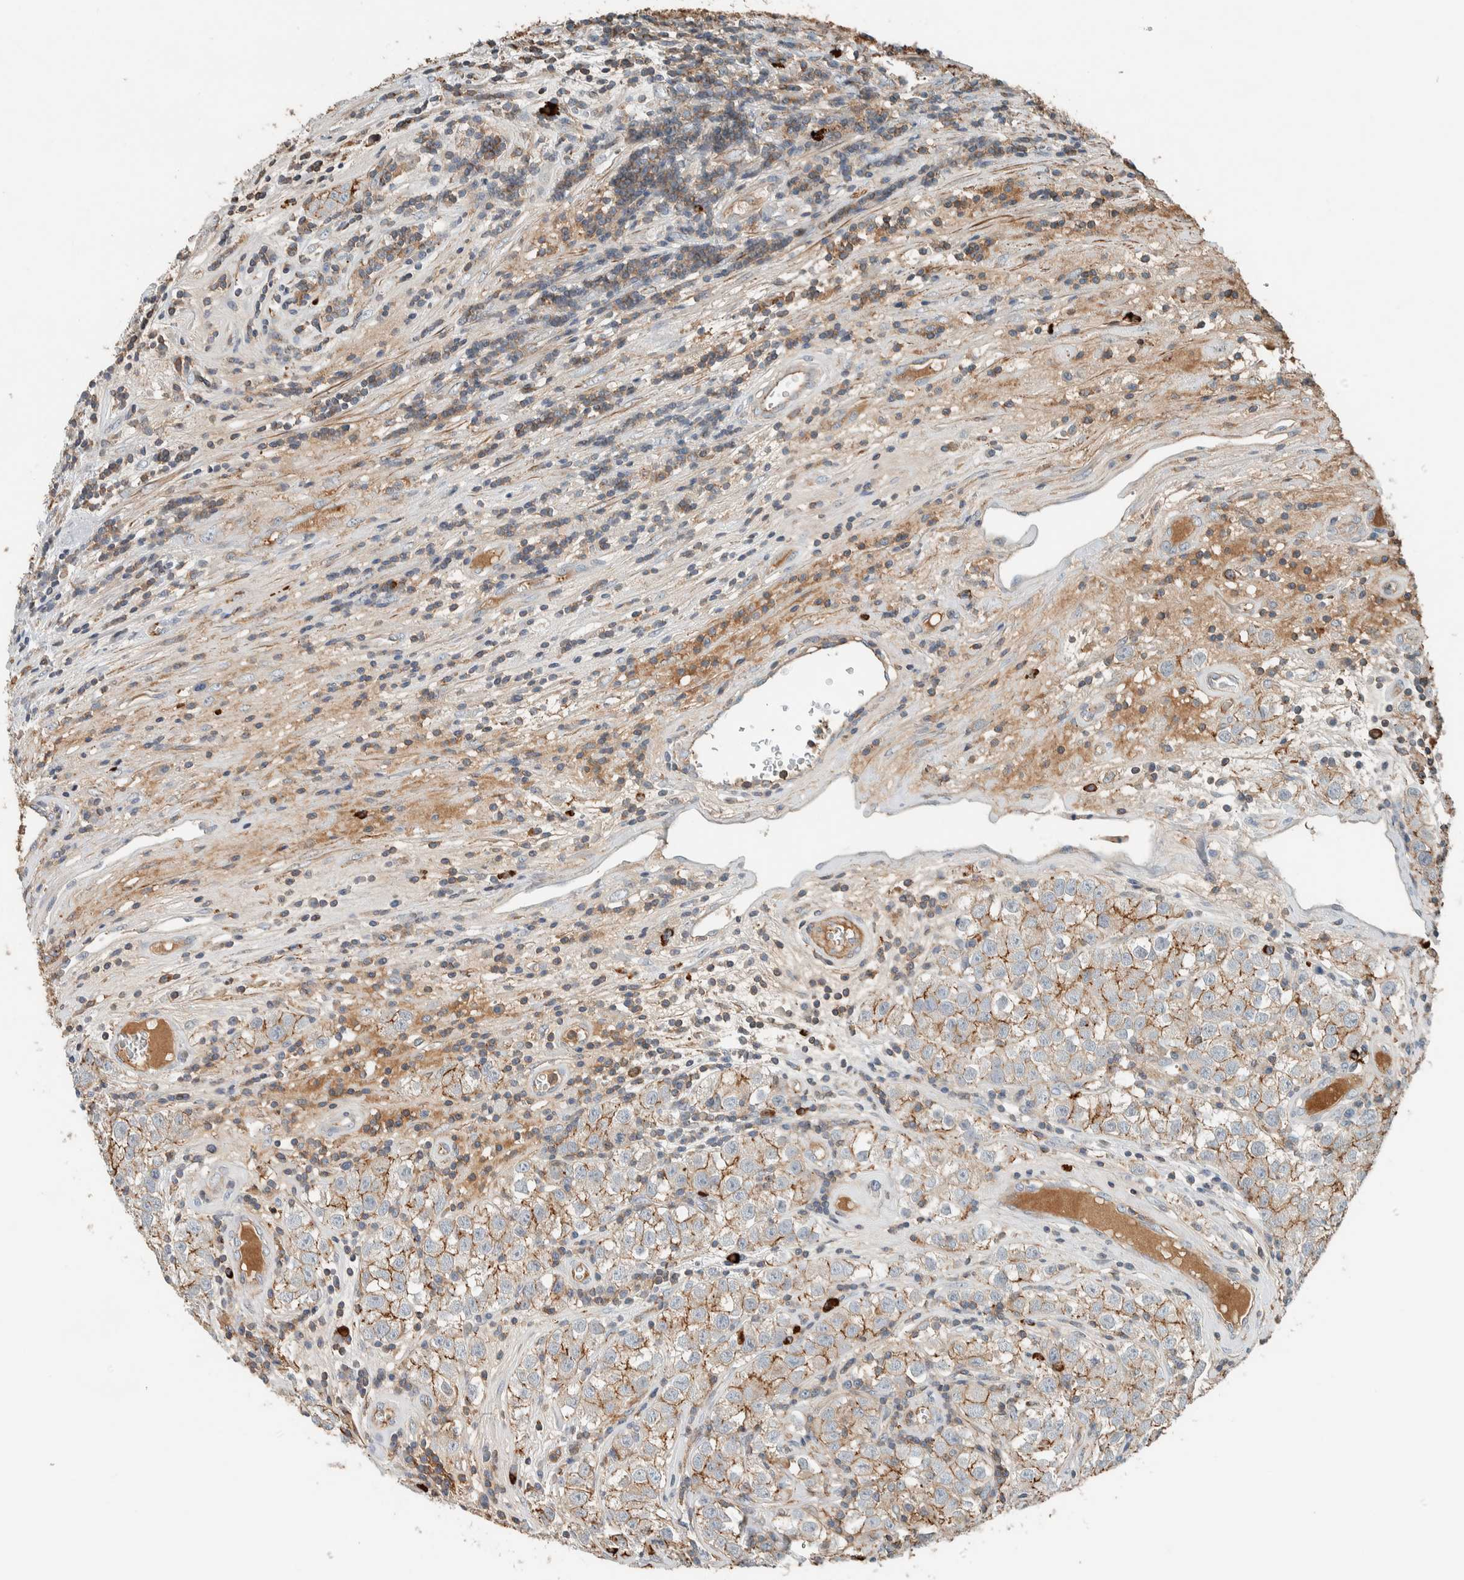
{"staining": {"intensity": "moderate", "quantity": "<25%", "location": "cytoplasmic/membranous"}, "tissue": "testis cancer", "cell_type": "Tumor cells", "image_type": "cancer", "snomed": [{"axis": "morphology", "description": "Seminoma, NOS"}, {"axis": "morphology", "description": "Carcinoma, Embryonal, NOS"}, {"axis": "topography", "description": "Testis"}], "caption": "Human testis embryonal carcinoma stained with a brown dye shows moderate cytoplasmic/membranous positive expression in about <25% of tumor cells.", "gene": "CTBP2", "patient": {"sex": "male", "age": 43}}